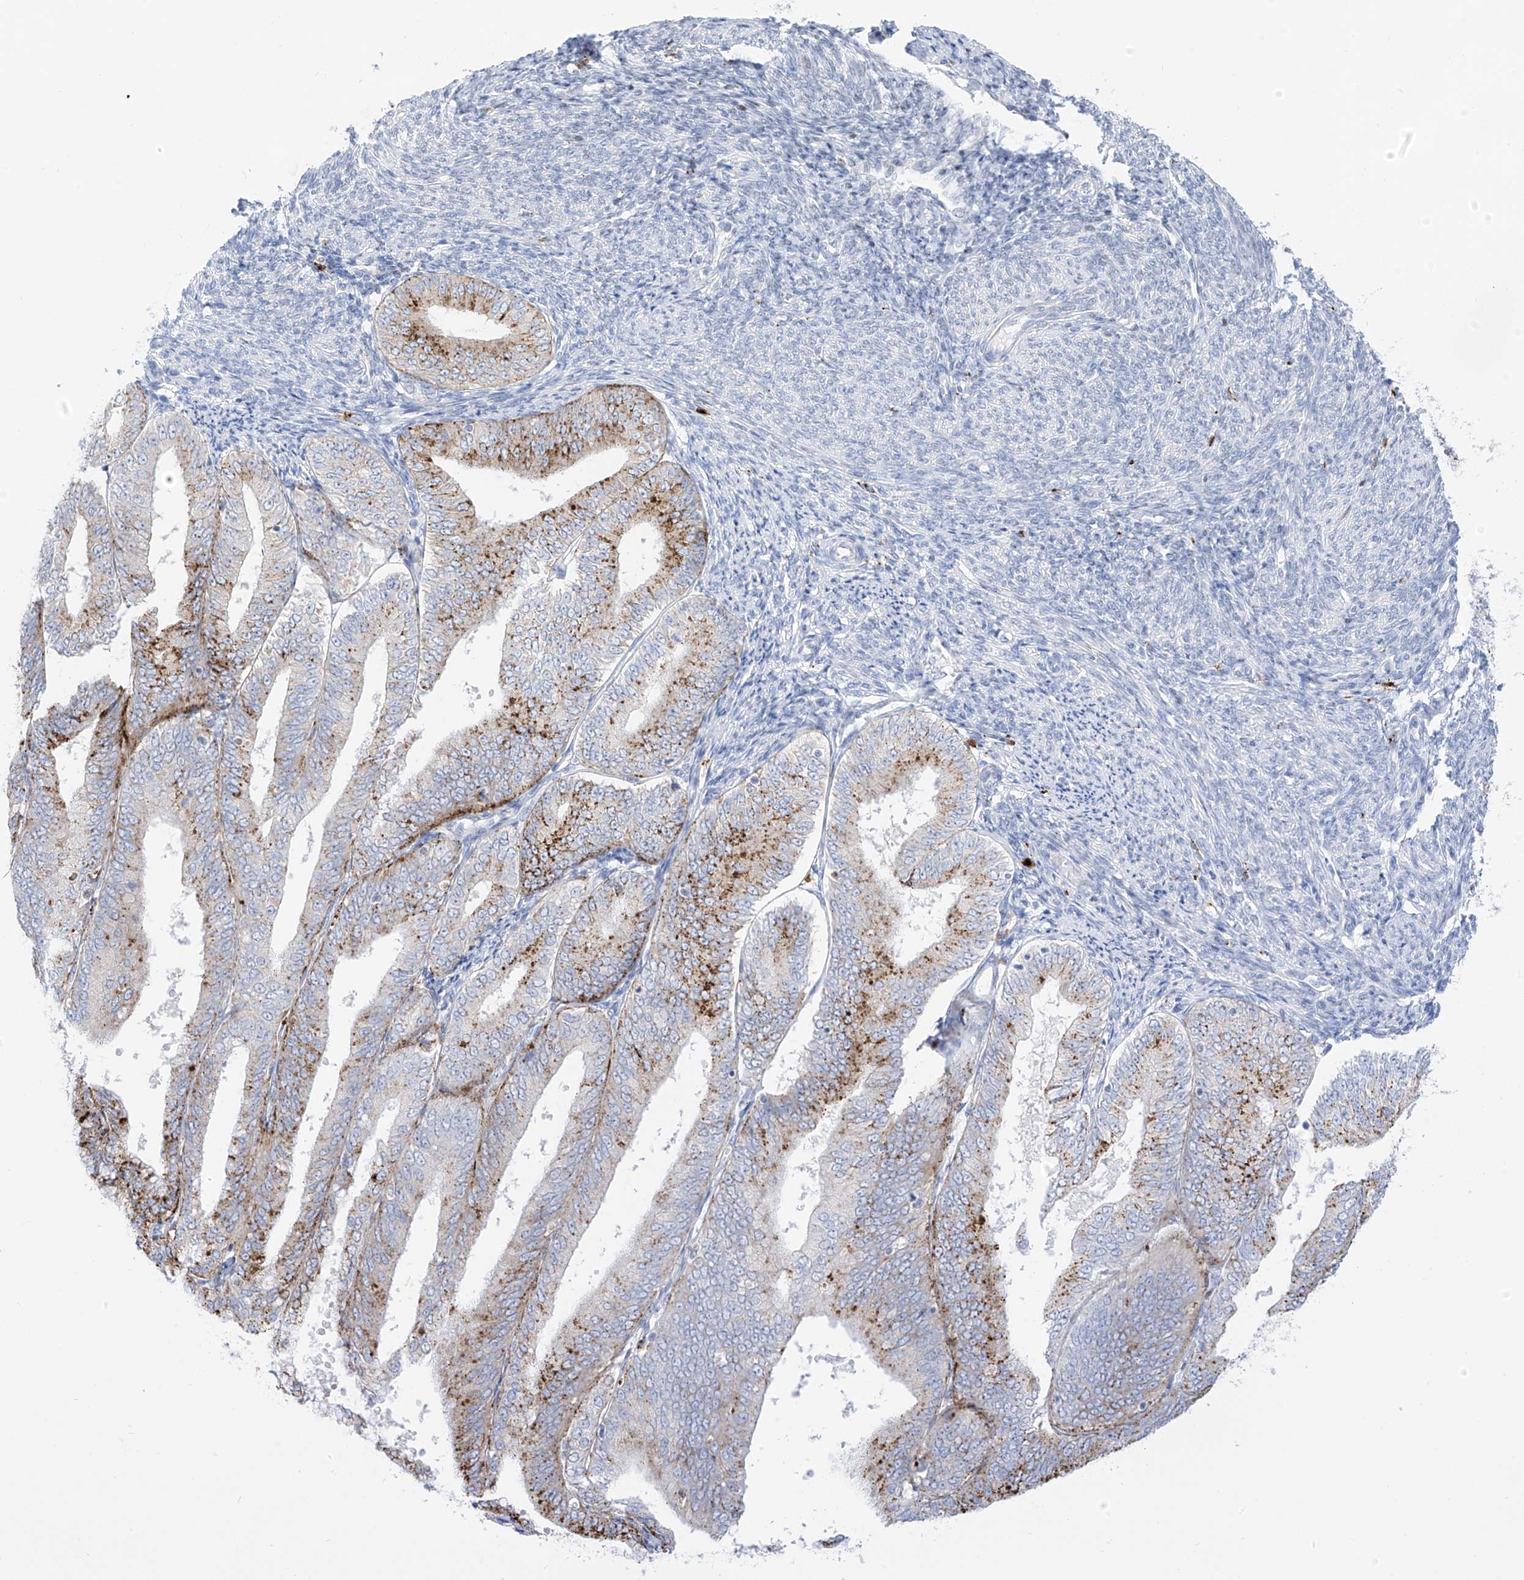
{"staining": {"intensity": "strong", "quantity": "25%-75%", "location": "cytoplasmic/membranous"}, "tissue": "endometrial cancer", "cell_type": "Tumor cells", "image_type": "cancer", "snomed": [{"axis": "morphology", "description": "Adenocarcinoma, NOS"}, {"axis": "topography", "description": "Endometrium"}], "caption": "The histopathology image displays a brown stain indicating the presence of a protein in the cytoplasmic/membranous of tumor cells in adenocarcinoma (endometrial).", "gene": "PSPH", "patient": {"sex": "female", "age": 63}}